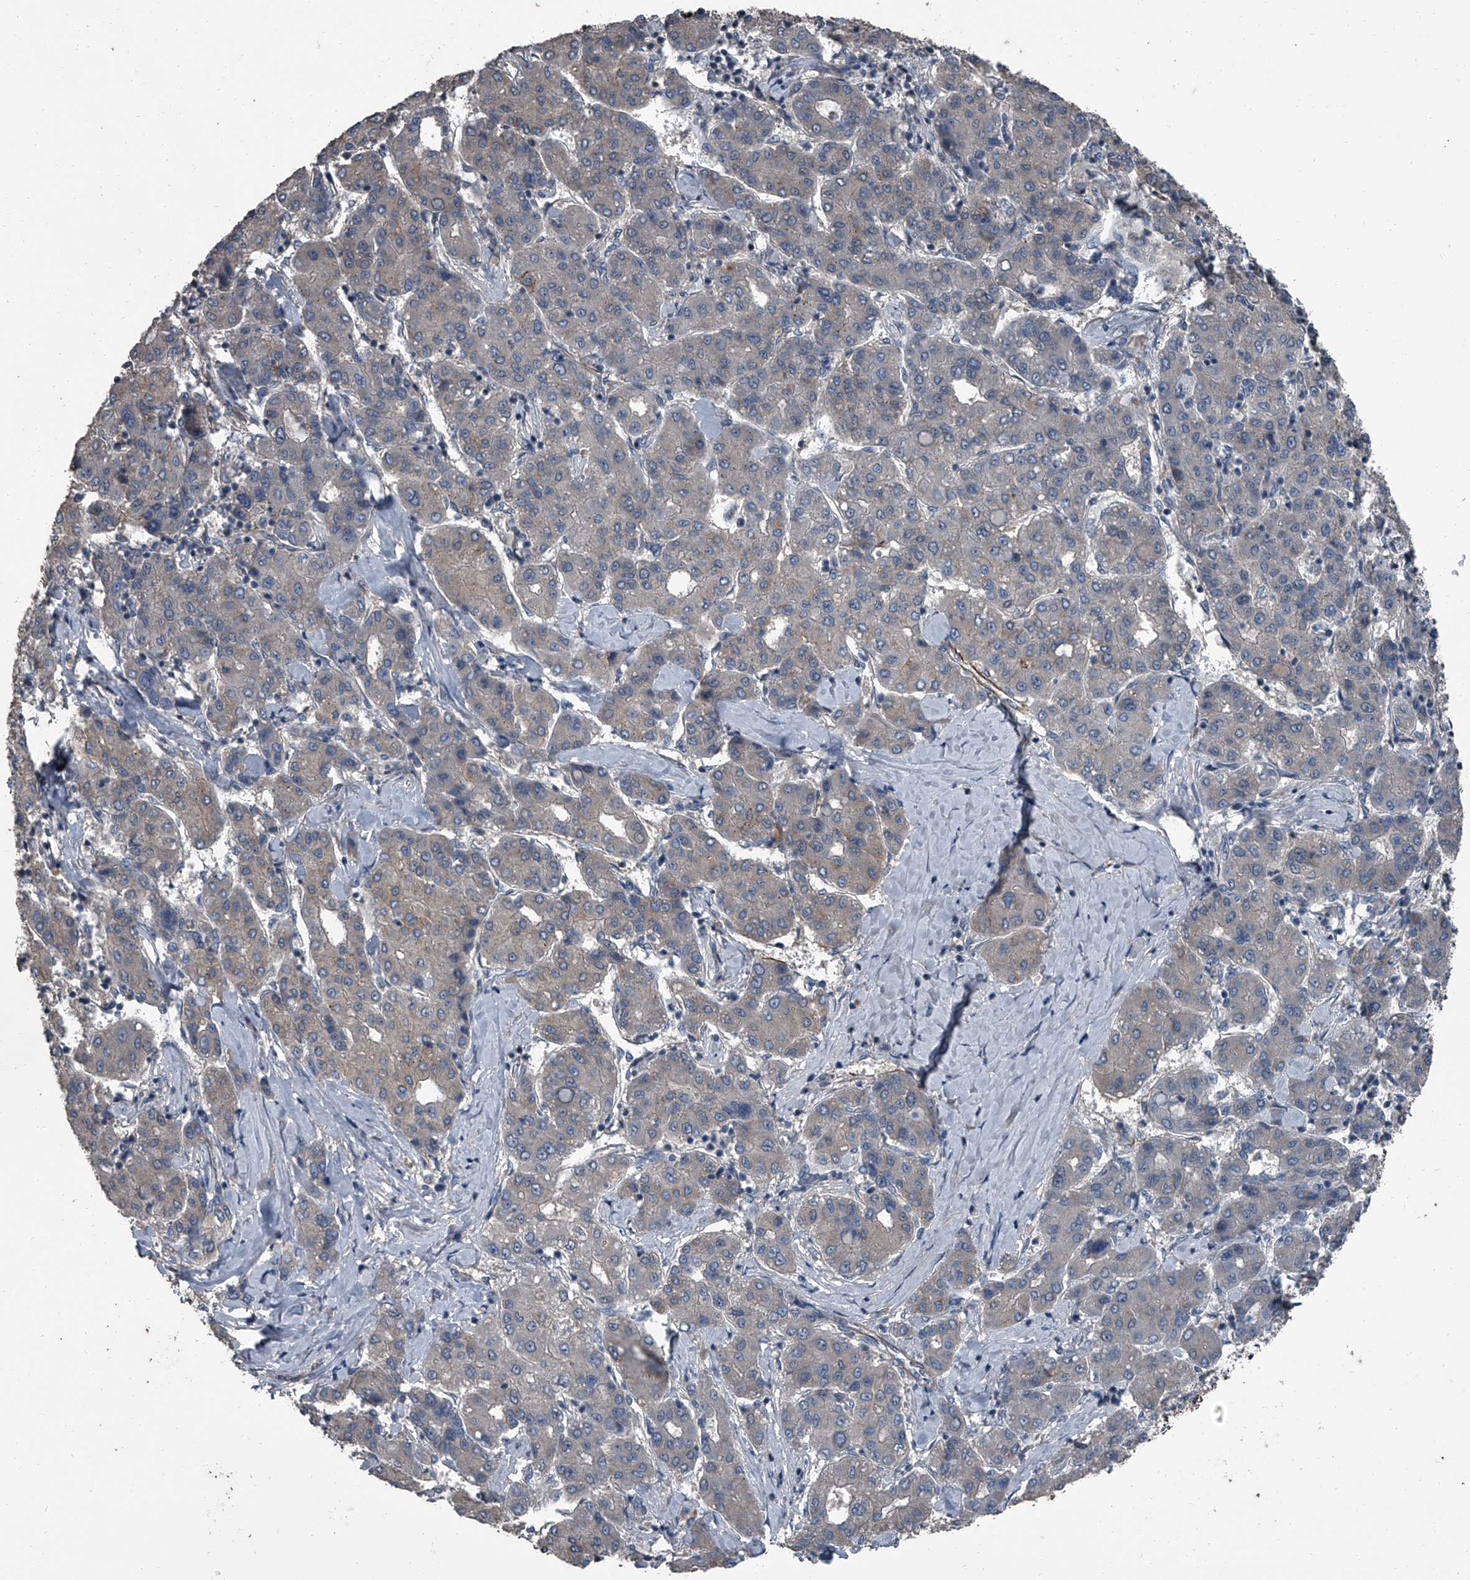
{"staining": {"intensity": "weak", "quantity": "<25%", "location": "cytoplasmic/membranous"}, "tissue": "liver cancer", "cell_type": "Tumor cells", "image_type": "cancer", "snomed": [{"axis": "morphology", "description": "Carcinoma, Hepatocellular, NOS"}, {"axis": "topography", "description": "Liver"}], "caption": "This is an immunohistochemistry image of human liver hepatocellular carcinoma. There is no positivity in tumor cells.", "gene": "OARD1", "patient": {"sex": "male", "age": 65}}